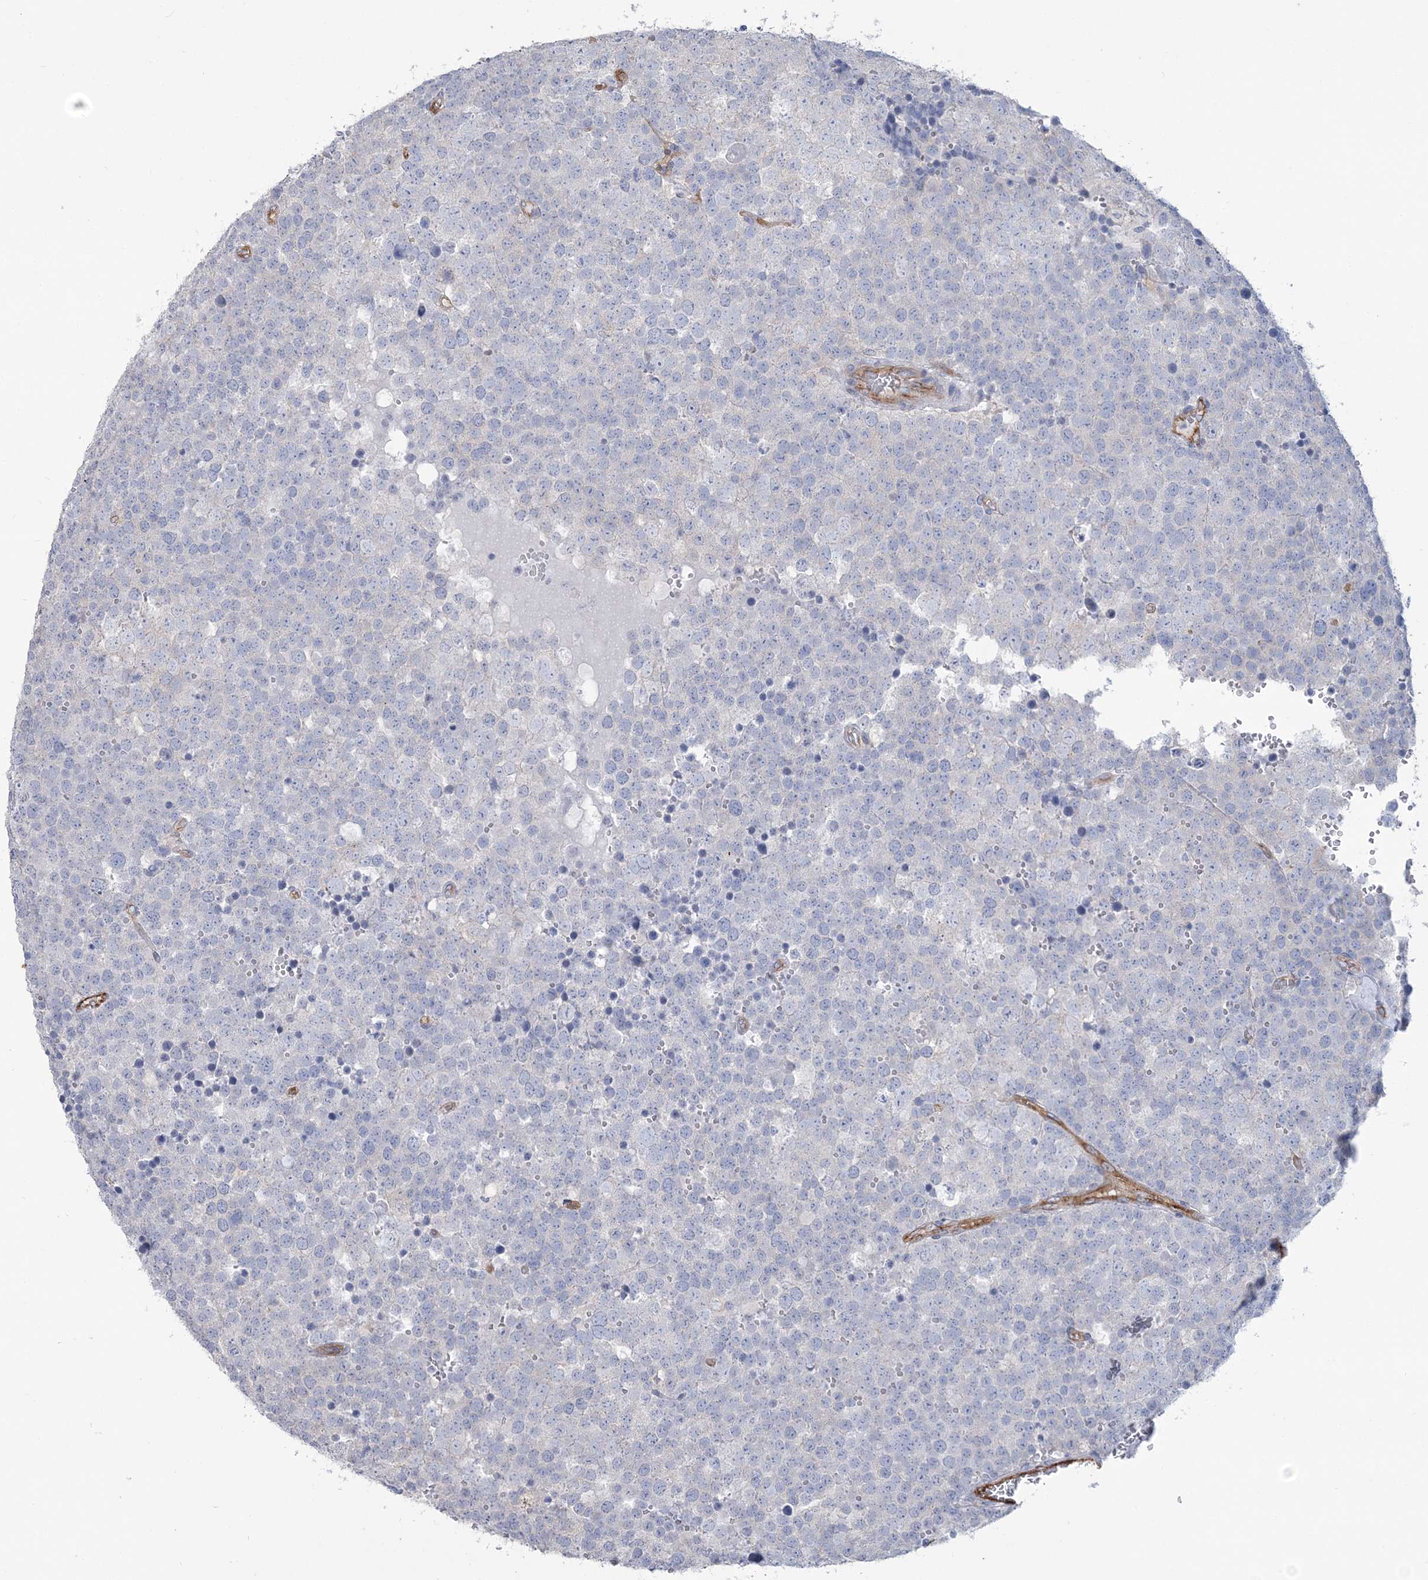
{"staining": {"intensity": "negative", "quantity": "none", "location": "none"}, "tissue": "testis cancer", "cell_type": "Tumor cells", "image_type": "cancer", "snomed": [{"axis": "morphology", "description": "Seminoma, NOS"}, {"axis": "topography", "description": "Testis"}], "caption": "Immunohistochemistry (IHC) of seminoma (testis) demonstrates no positivity in tumor cells.", "gene": "RAB11FIP5", "patient": {"sex": "male", "age": 71}}